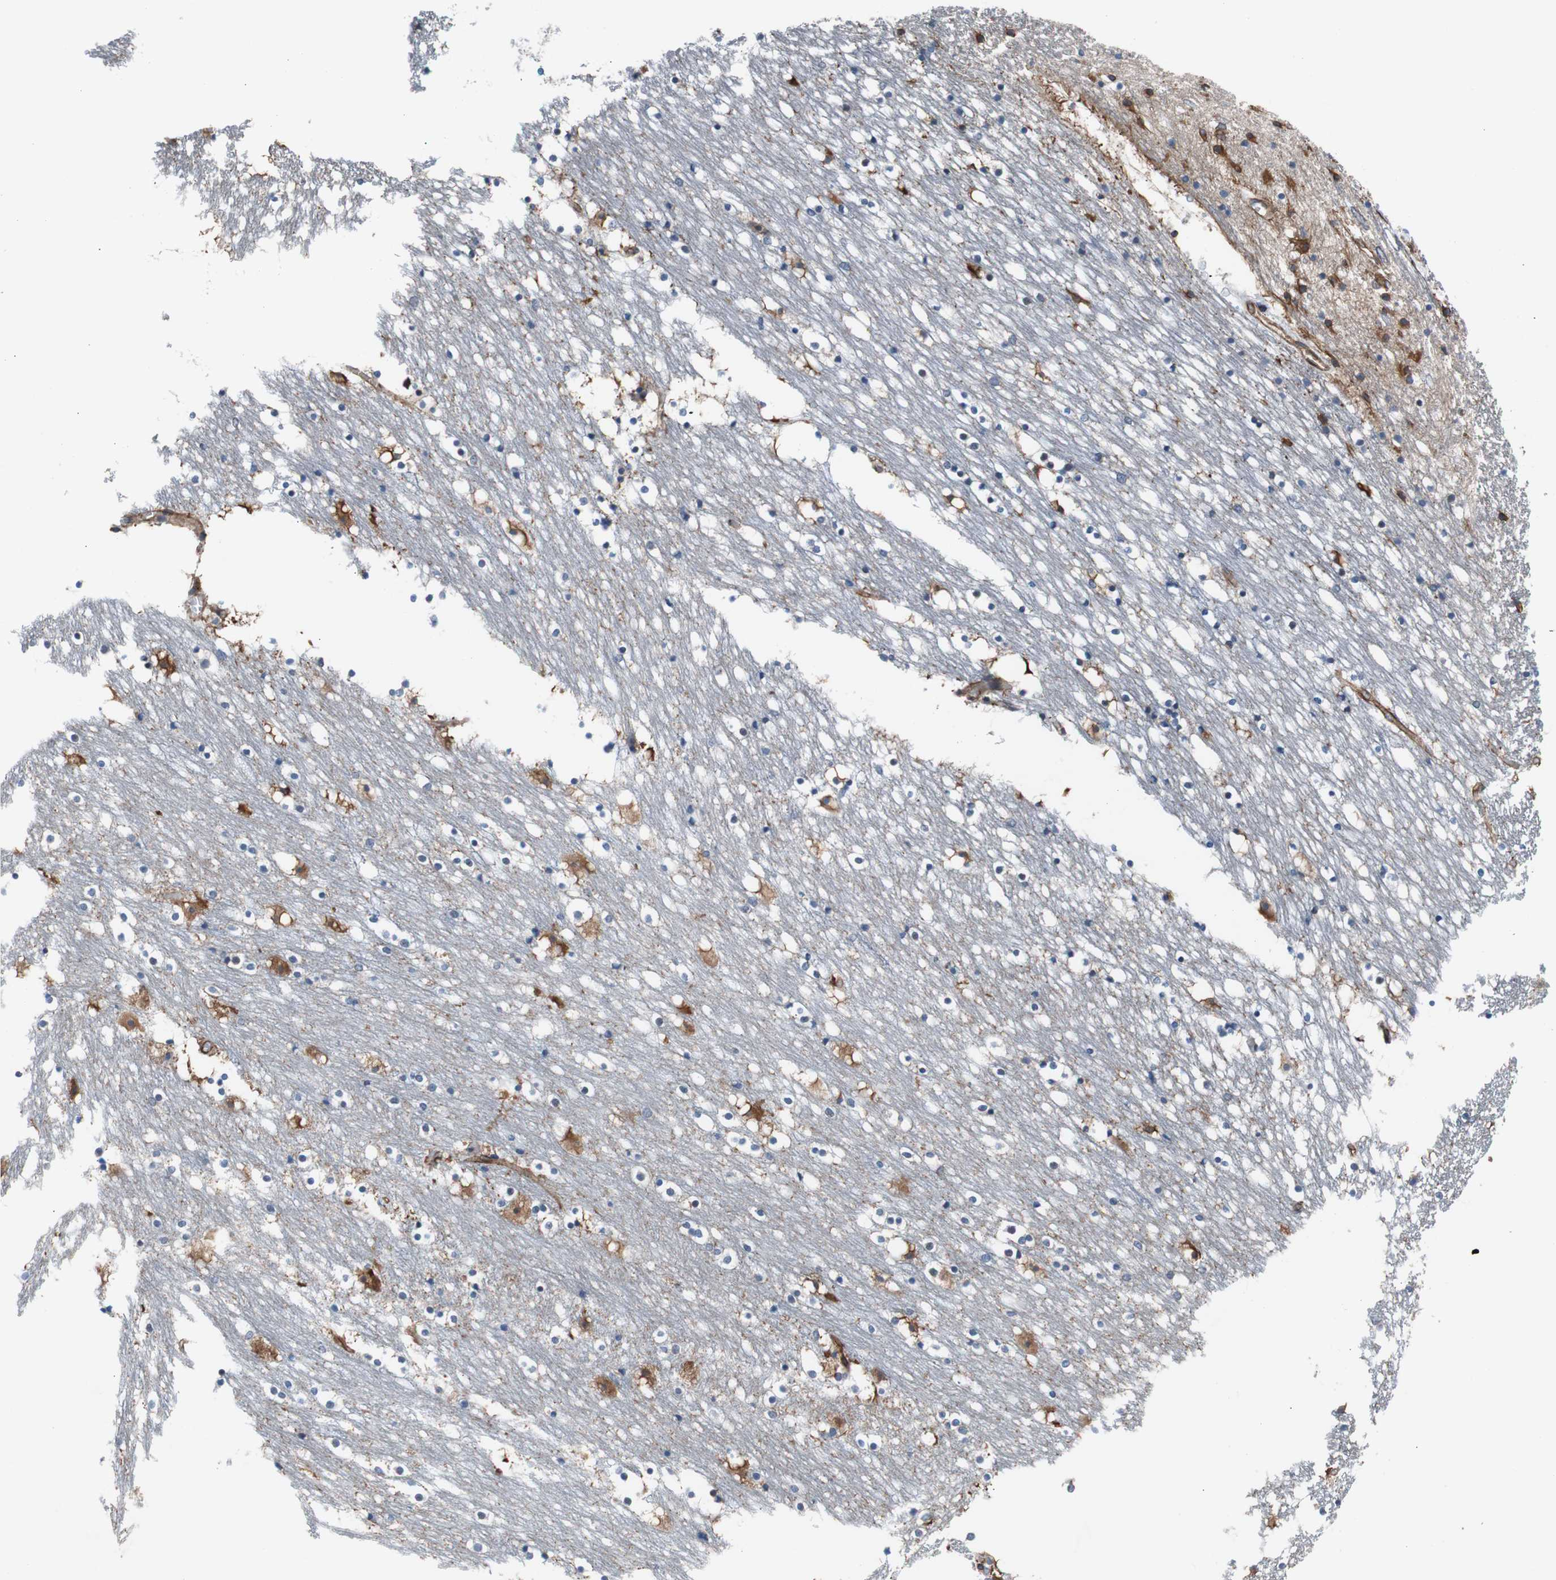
{"staining": {"intensity": "negative", "quantity": "none", "location": "none"}, "tissue": "caudate", "cell_type": "Glial cells", "image_type": "normal", "snomed": [{"axis": "morphology", "description": "Normal tissue, NOS"}, {"axis": "topography", "description": "Lateral ventricle wall"}], "caption": "DAB (3,3'-diaminobenzidine) immunohistochemical staining of normal caudate shows no significant expression in glial cells.", "gene": "KIF3B", "patient": {"sex": "male", "age": 45}}